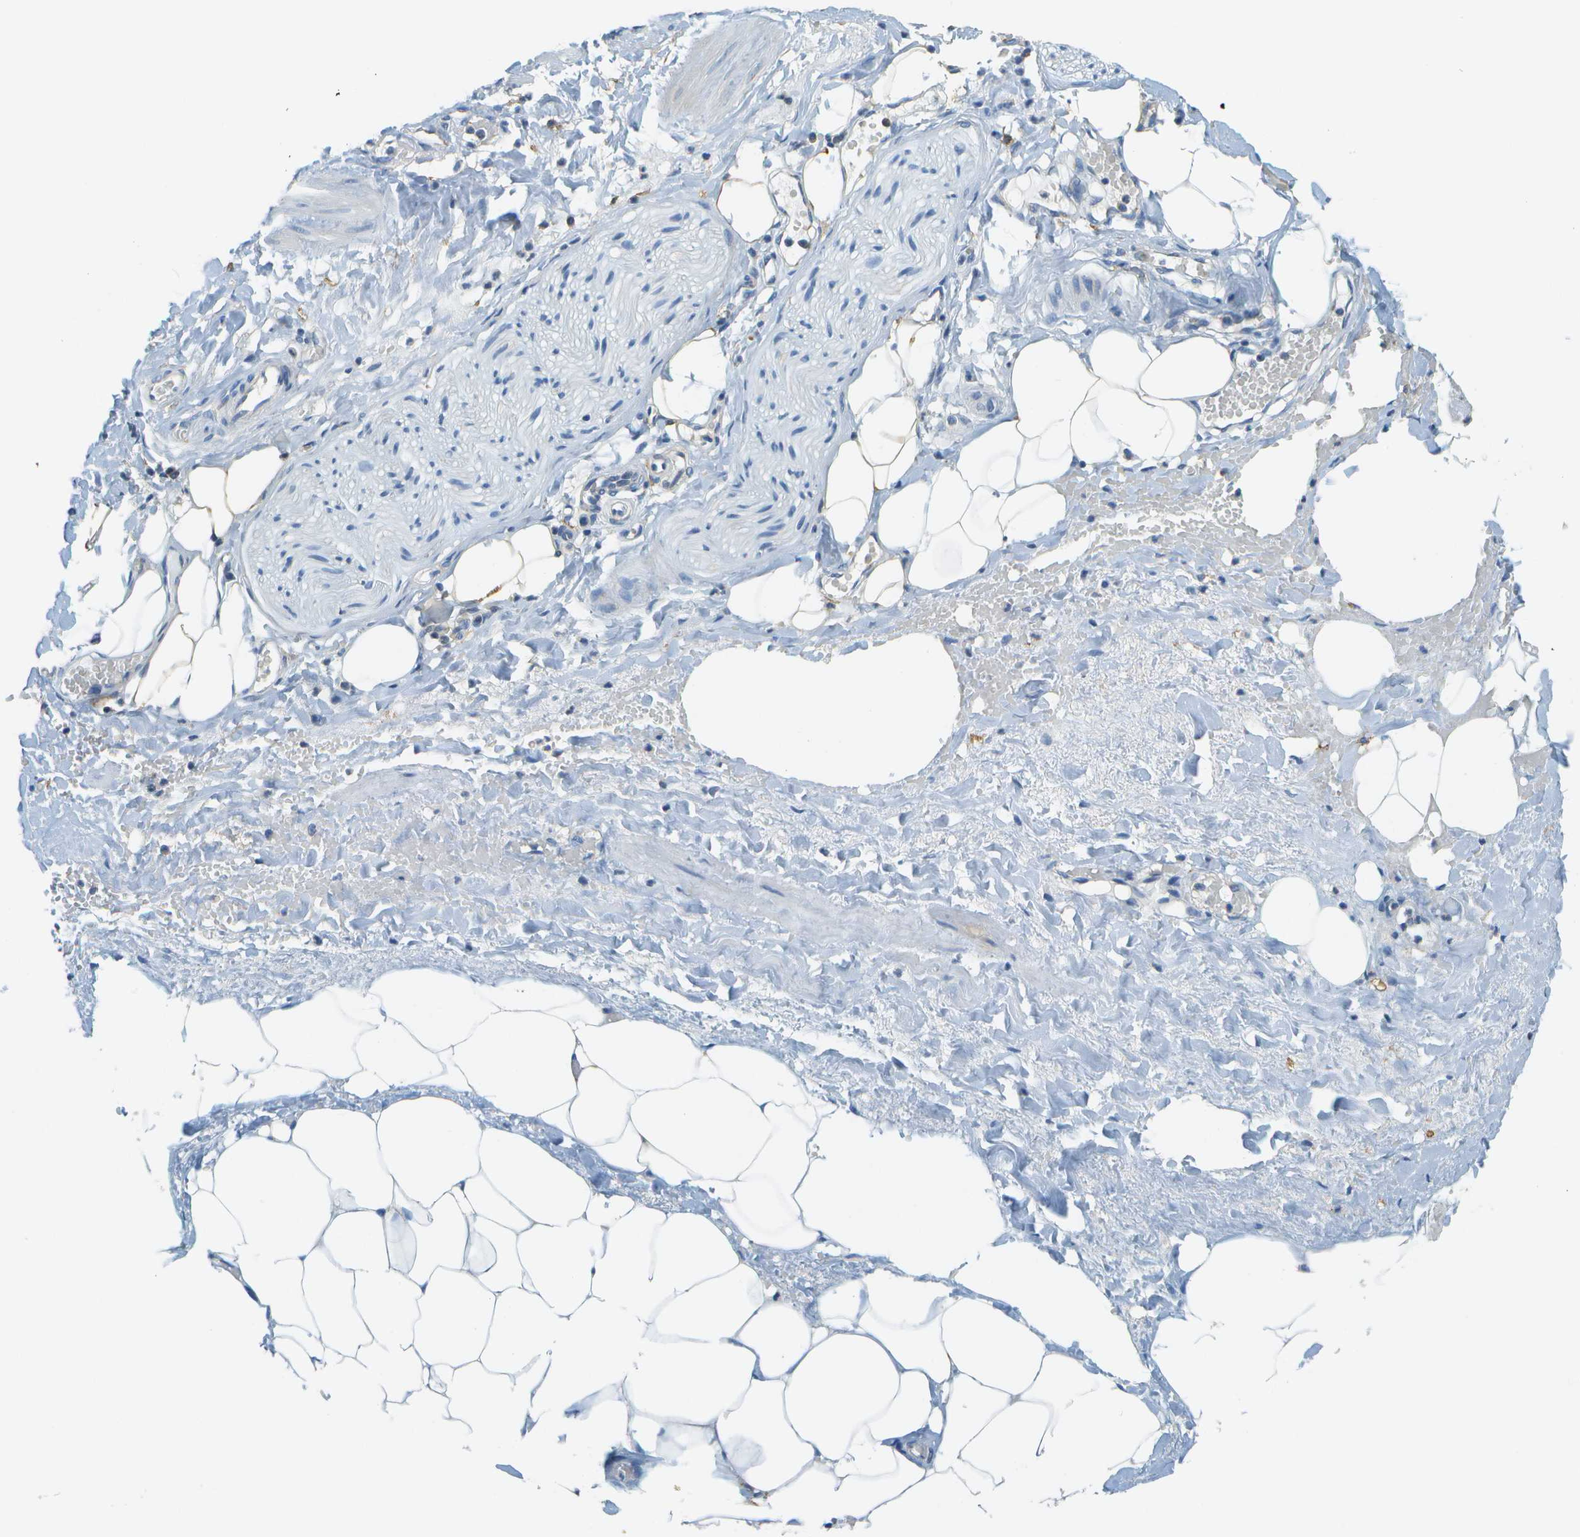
{"staining": {"intensity": "moderate", "quantity": "<25%", "location": "cytoplasmic/membranous"}, "tissue": "adipose tissue", "cell_type": "Adipocytes", "image_type": "normal", "snomed": [{"axis": "morphology", "description": "Normal tissue, NOS"}, {"axis": "topography", "description": "Soft tissue"}, {"axis": "topography", "description": "Vascular tissue"}], "caption": "An immunohistochemistry (IHC) image of normal tissue is shown. Protein staining in brown highlights moderate cytoplasmic/membranous positivity in adipose tissue within adipocytes. (IHC, brightfield microscopy, high magnification).", "gene": "CLTC", "patient": {"sex": "female", "age": 35}}